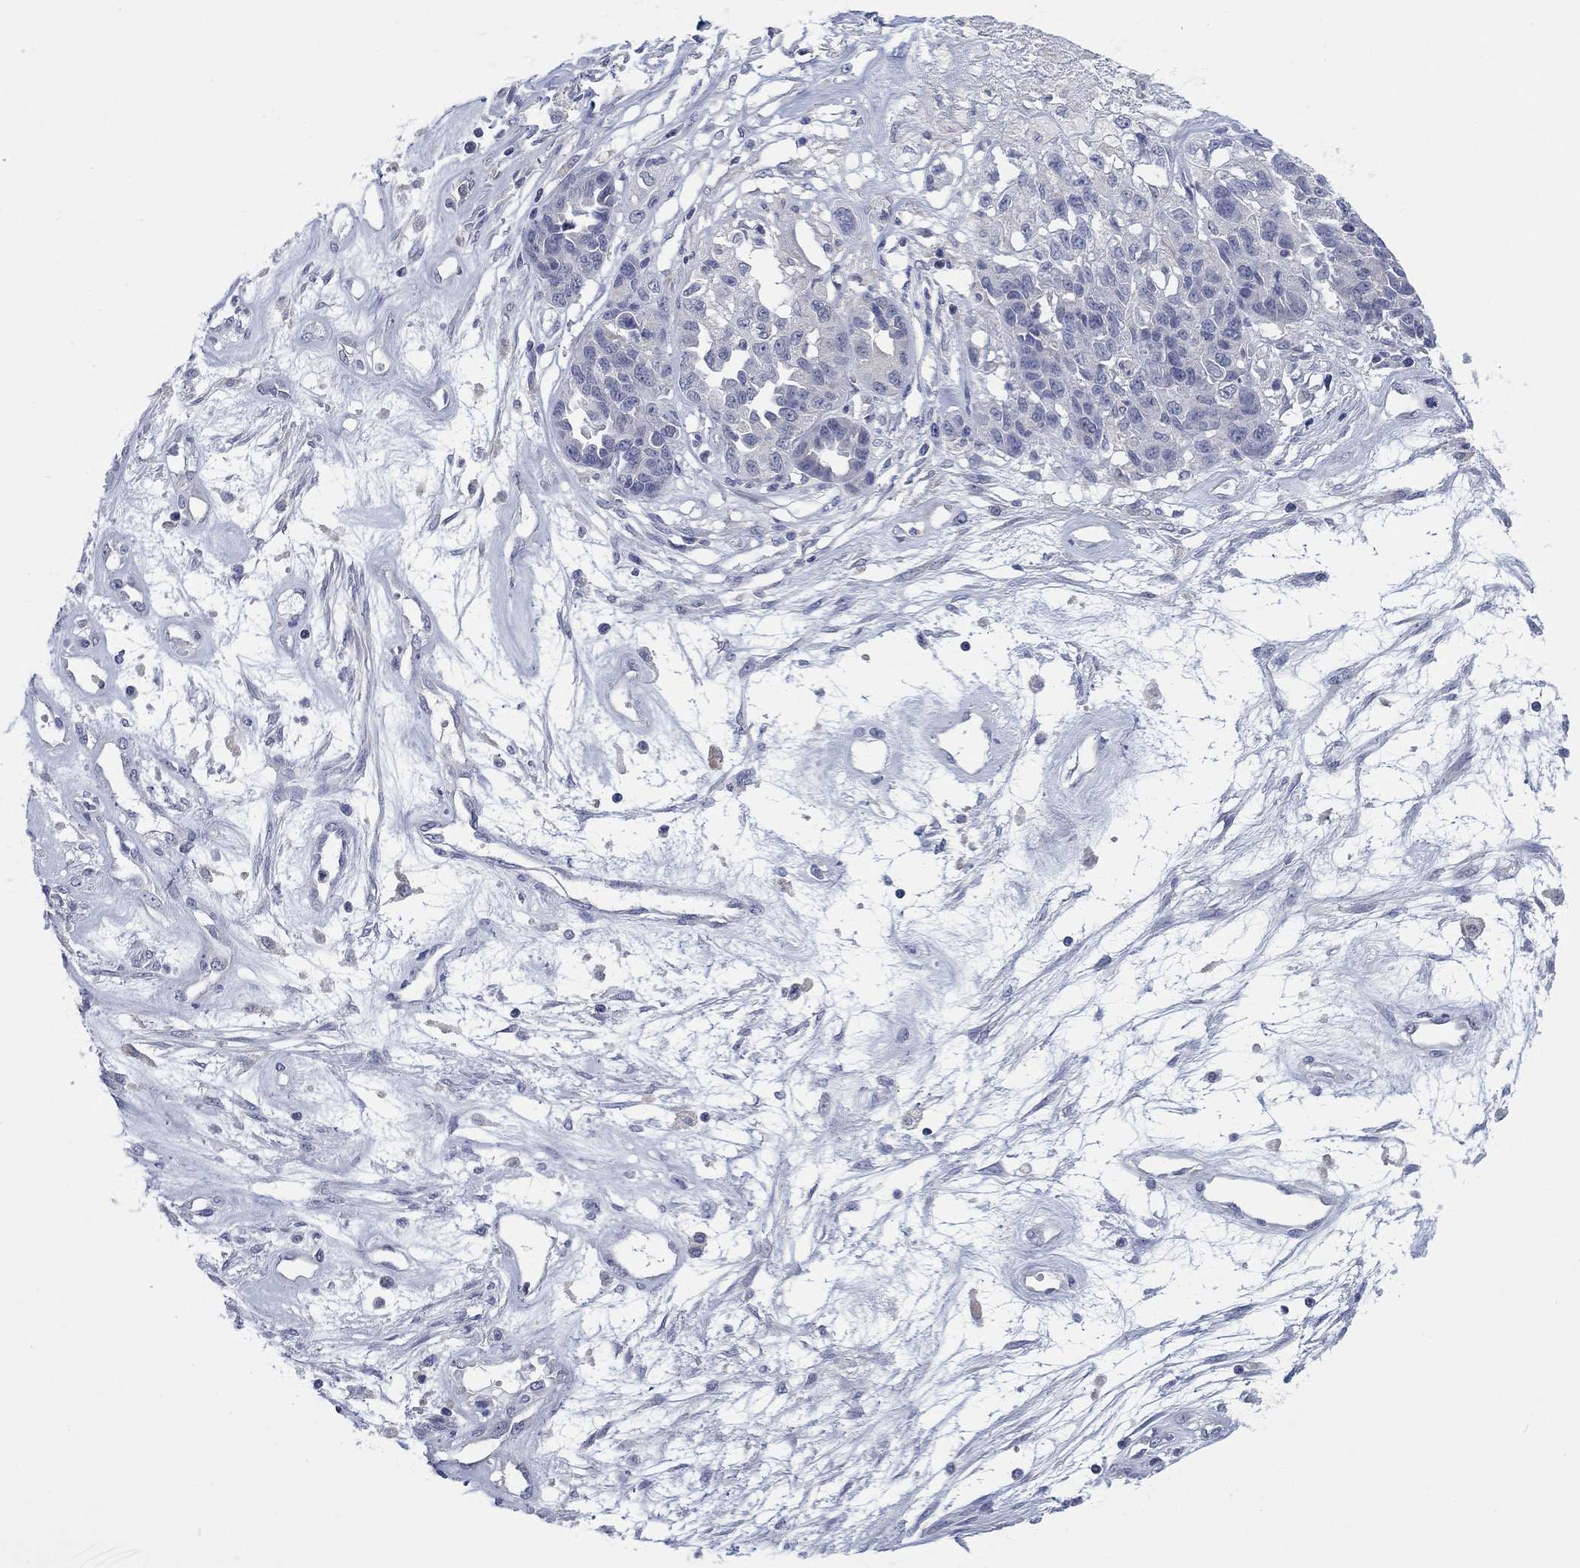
{"staining": {"intensity": "negative", "quantity": "none", "location": "none"}, "tissue": "ovarian cancer", "cell_type": "Tumor cells", "image_type": "cancer", "snomed": [{"axis": "morphology", "description": "Cystadenocarcinoma, serous, NOS"}, {"axis": "topography", "description": "Ovary"}], "caption": "This is an immunohistochemistry histopathology image of human ovarian cancer. There is no staining in tumor cells.", "gene": "FER1L6", "patient": {"sex": "female", "age": 87}}